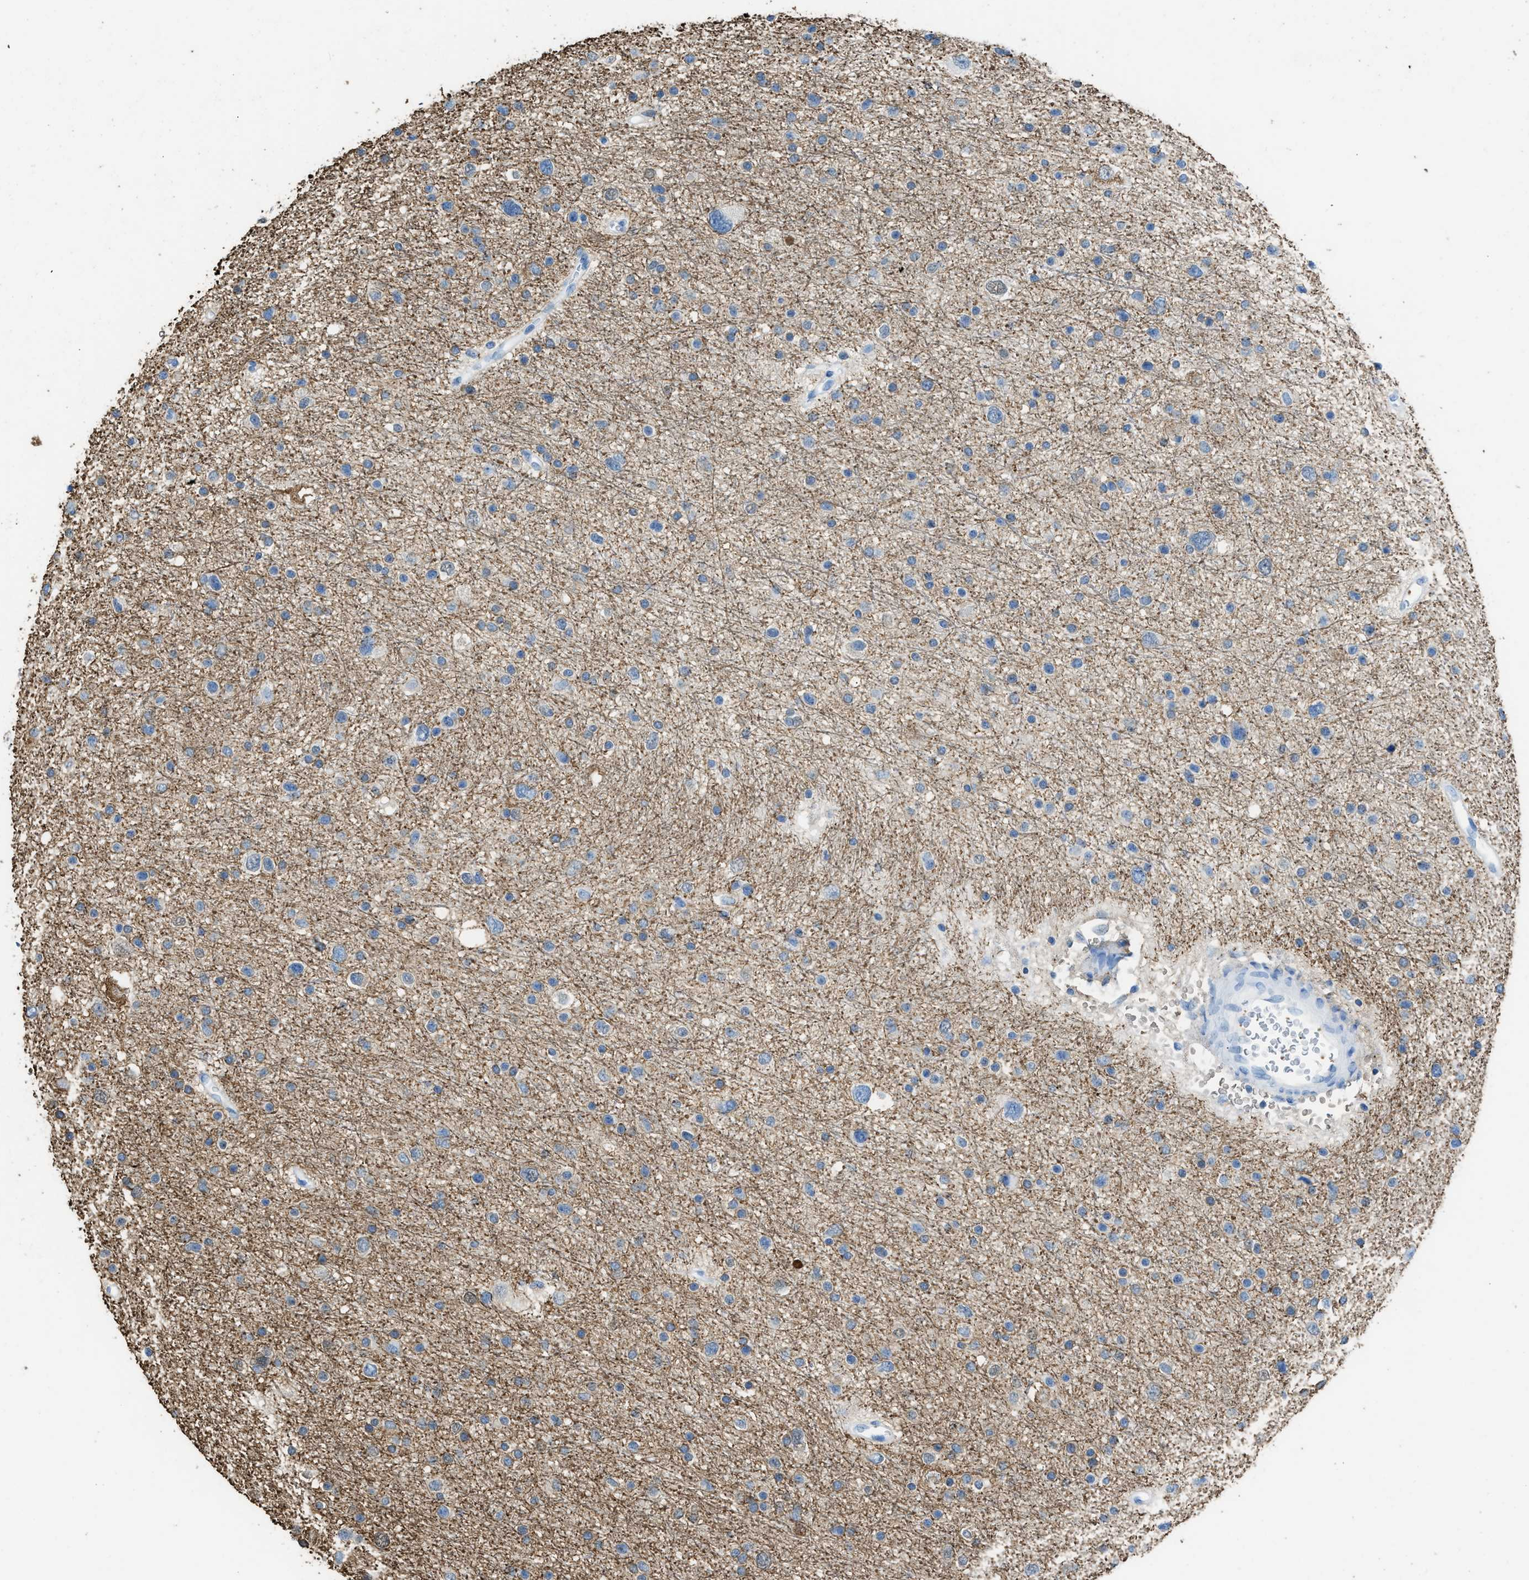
{"staining": {"intensity": "negative", "quantity": "none", "location": "none"}, "tissue": "glioma", "cell_type": "Tumor cells", "image_type": "cancer", "snomed": [{"axis": "morphology", "description": "Glioma, malignant, Low grade"}, {"axis": "topography", "description": "Brain"}], "caption": "Immunohistochemistry (IHC) image of neoplastic tissue: malignant glioma (low-grade) stained with DAB (3,3'-diaminobenzidine) demonstrates no significant protein expression in tumor cells.", "gene": "FAIM2", "patient": {"sex": "female", "age": 37}}